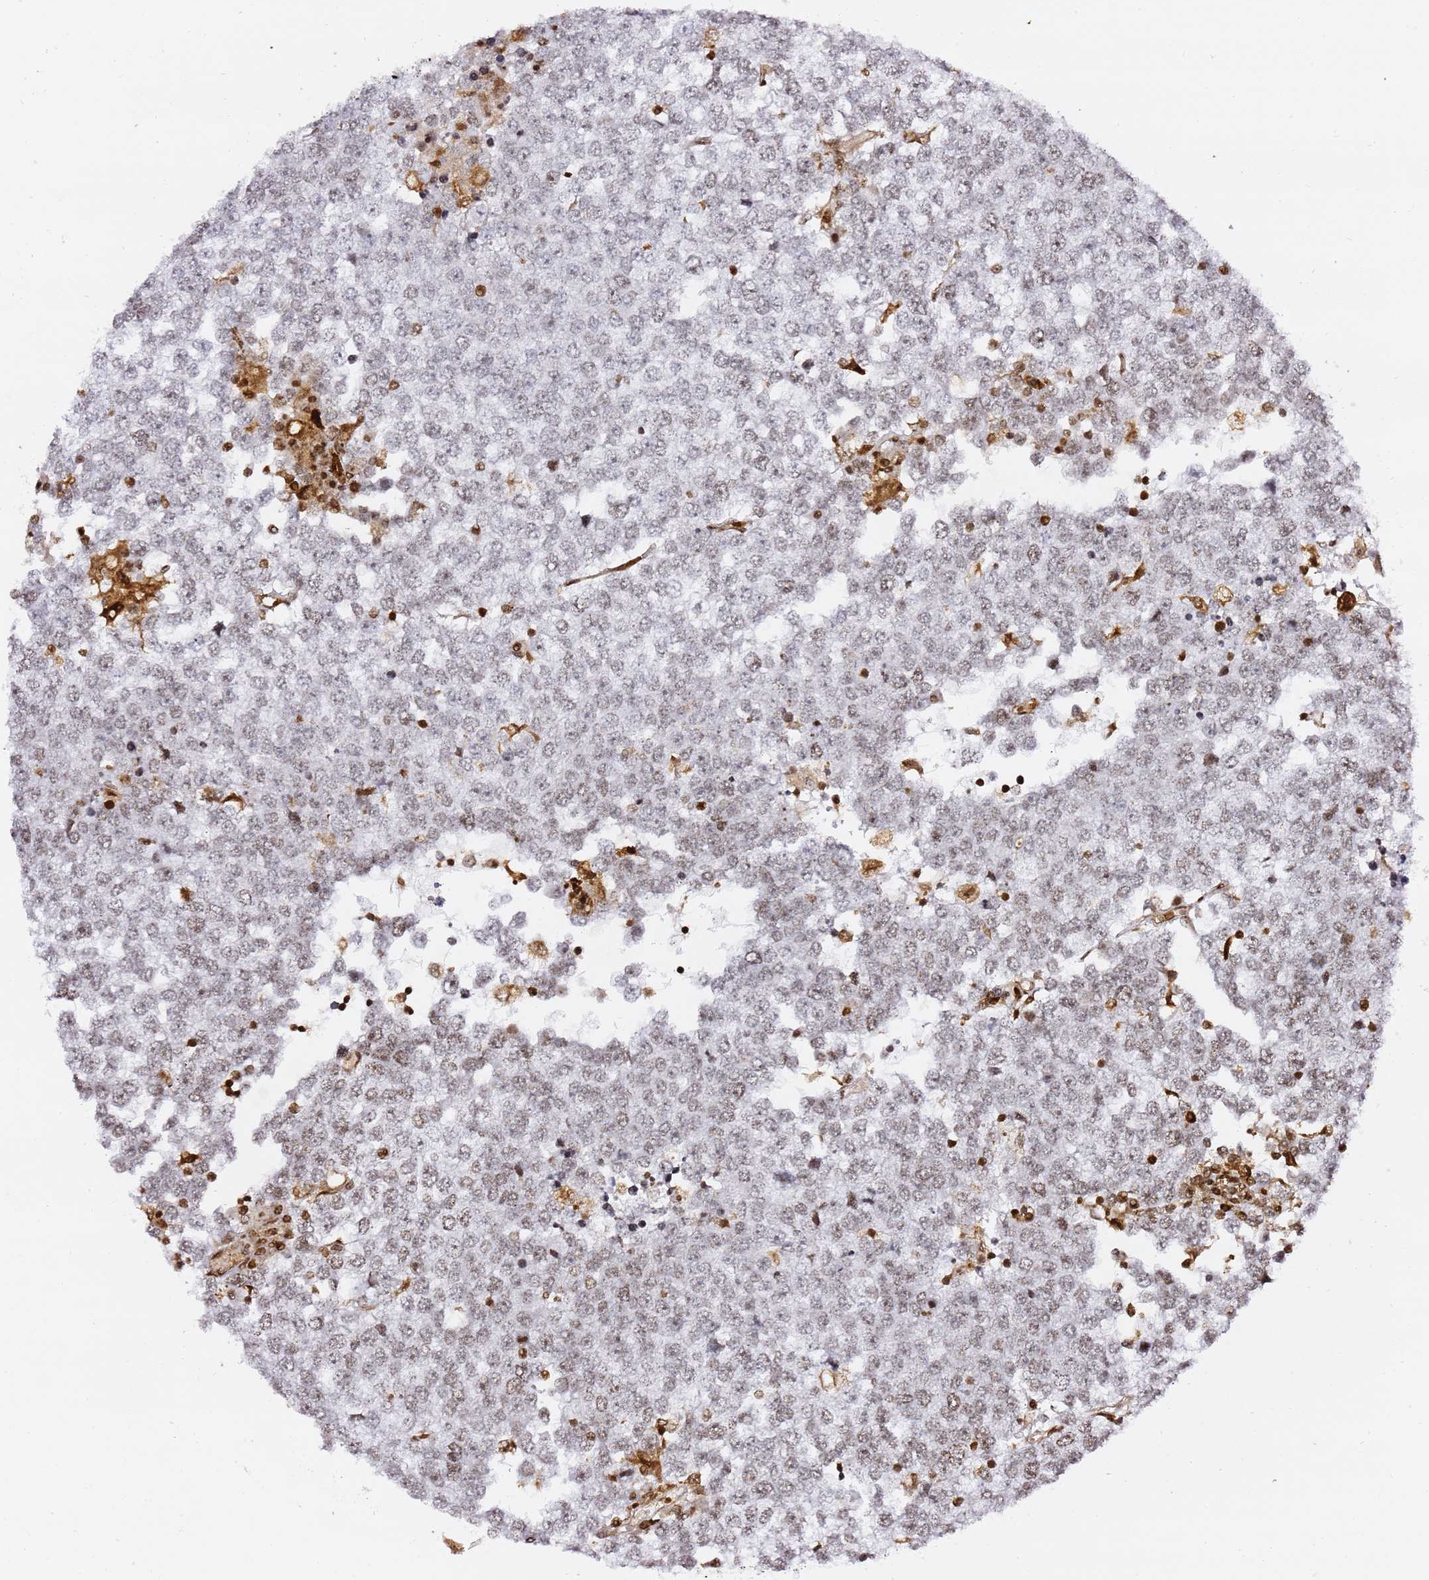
{"staining": {"intensity": "negative", "quantity": "none", "location": "none"}, "tissue": "testis cancer", "cell_type": "Tumor cells", "image_type": "cancer", "snomed": [{"axis": "morphology", "description": "Seminoma, NOS"}, {"axis": "topography", "description": "Testis"}], "caption": "Testis cancer (seminoma) was stained to show a protein in brown. There is no significant expression in tumor cells. (IHC, brightfield microscopy, high magnification).", "gene": "GBP2", "patient": {"sex": "male", "age": 65}}